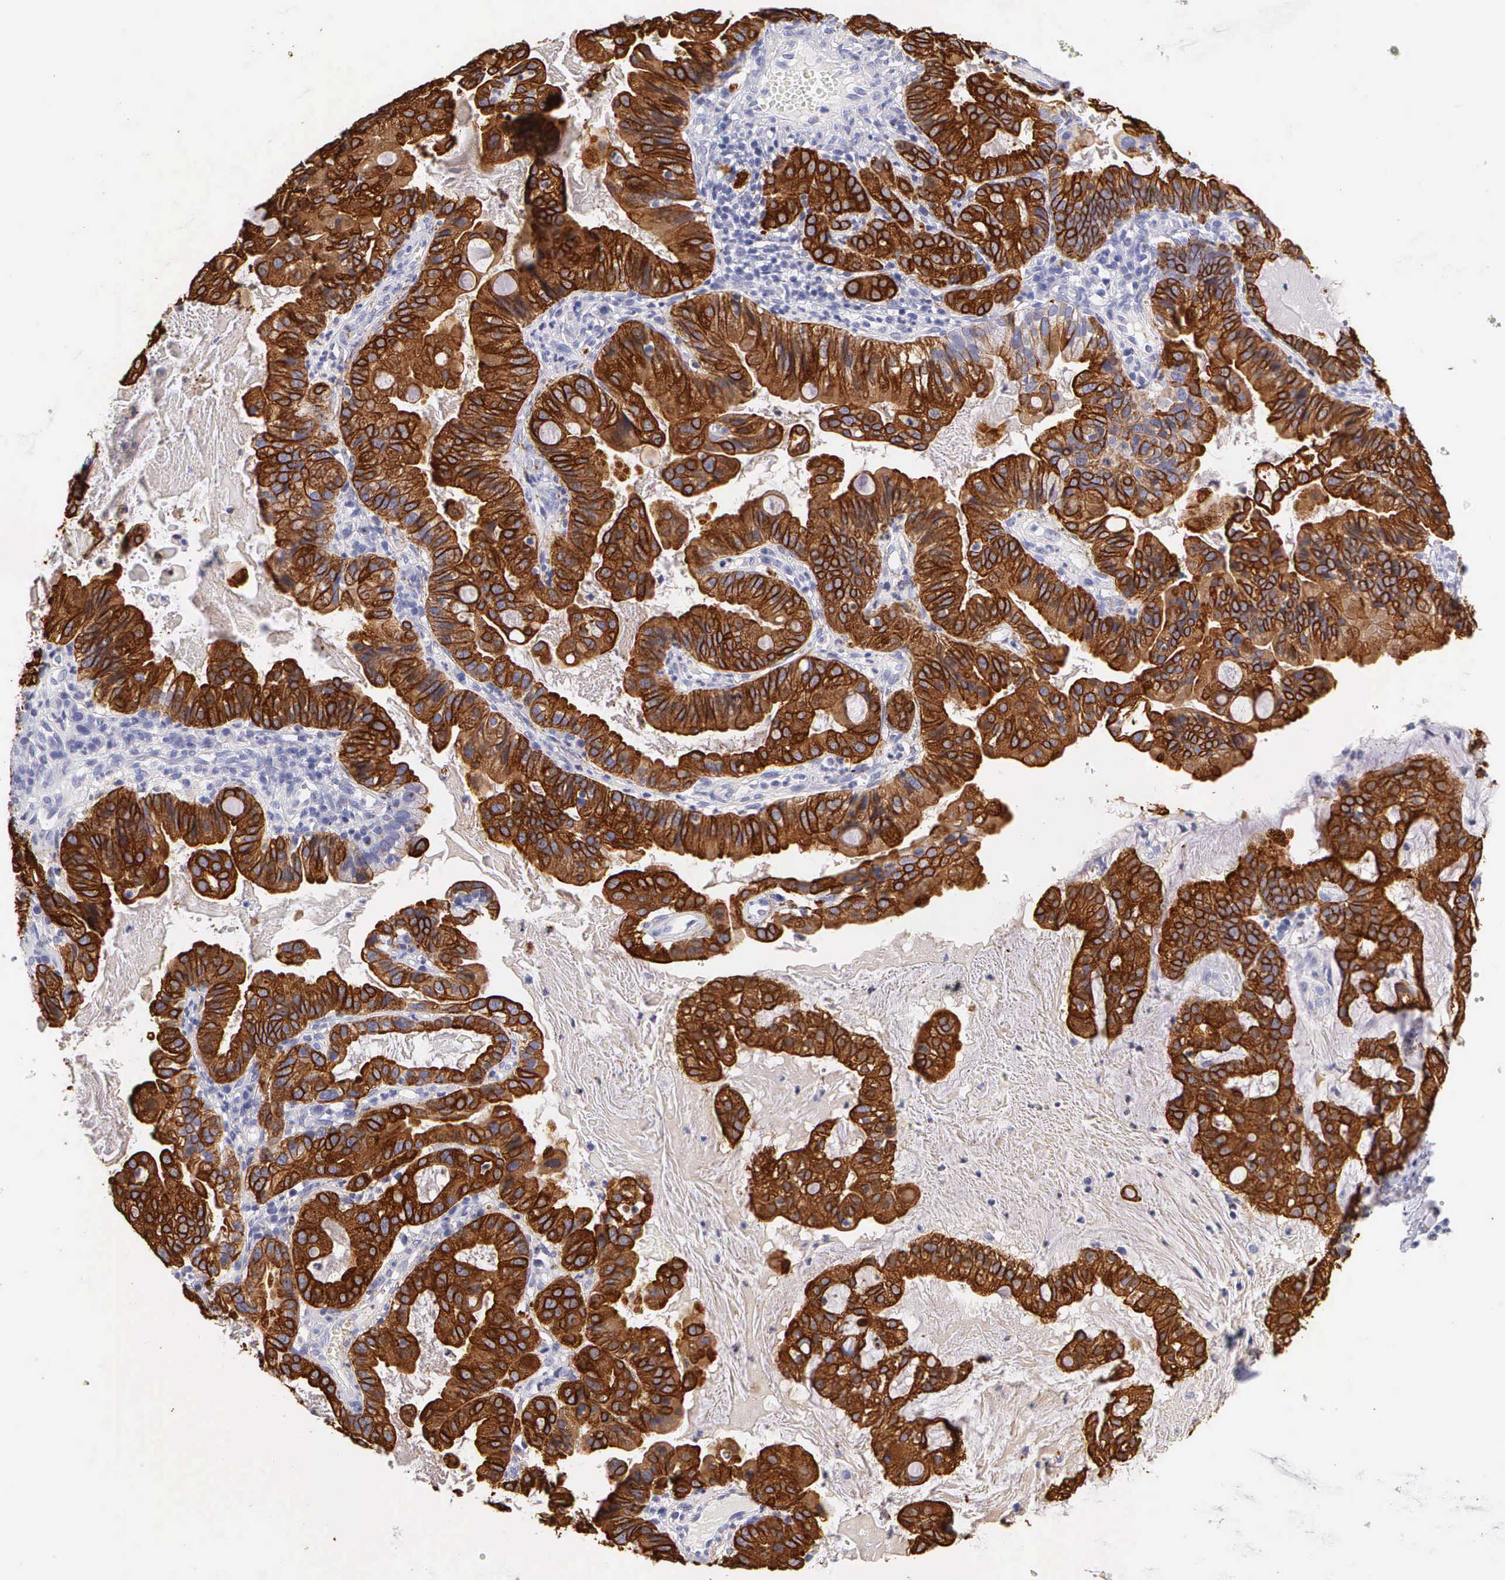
{"staining": {"intensity": "strong", "quantity": ">75%", "location": "cytoplasmic/membranous"}, "tissue": "cervical cancer", "cell_type": "Tumor cells", "image_type": "cancer", "snomed": [{"axis": "morphology", "description": "Adenocarcinoma, NOS"}, {"axis": "topography", "description": "Cervix"}], "caption": "Immunohistochemistry of cervical cancer shows high levels of strong cytoplasmic/membranous positivity in approximately >75% of tumor cells. (IHC, brightfield microscopy, high magnification).", "gene": "KRT17", "patient": {"sex": "female", "age": 41}}